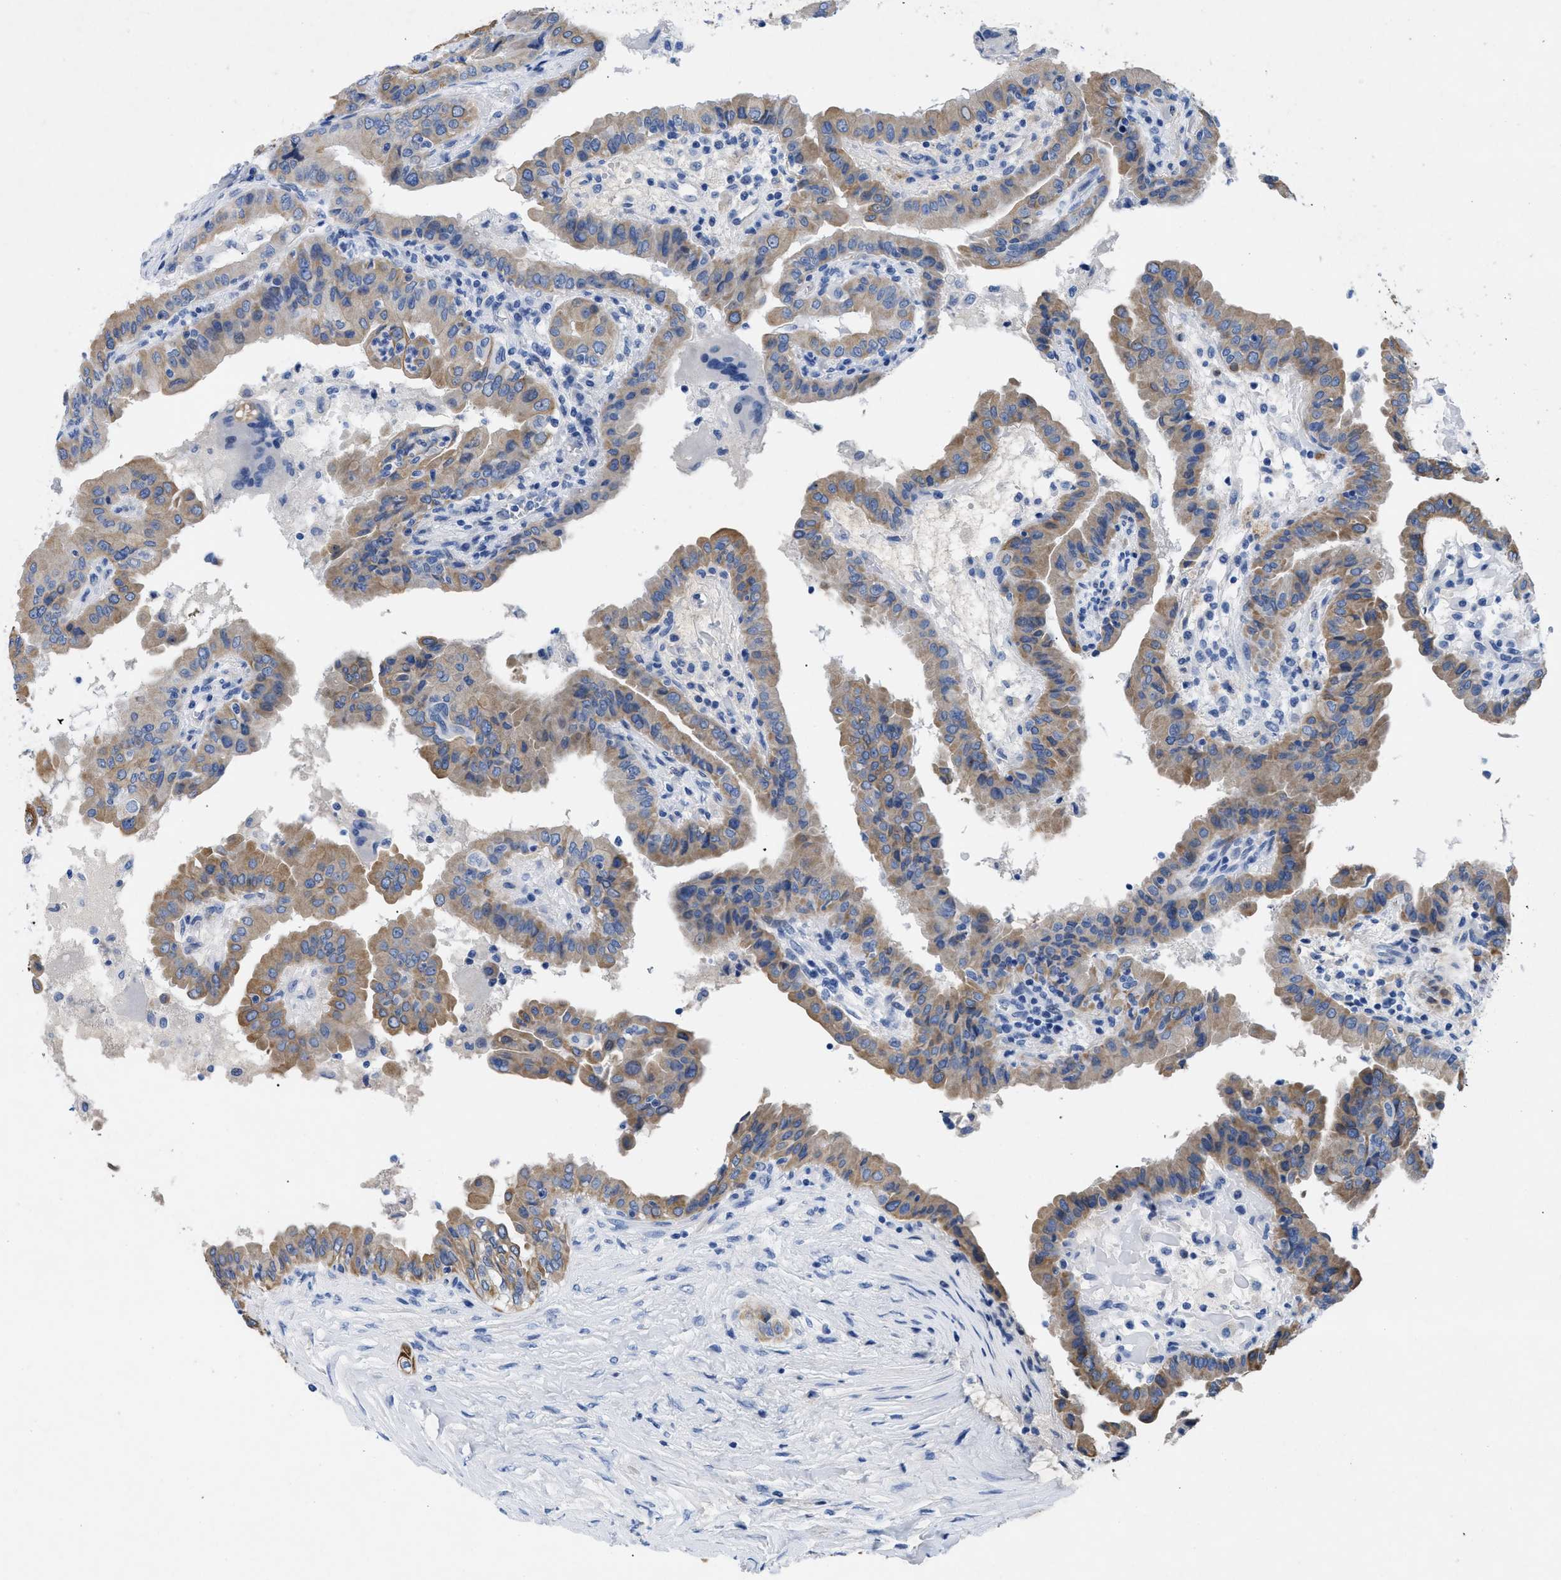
{"staining": {"intensity": "weak", "quantity": ">75%", "location": "cytoplasmic/membranous"}, "tissue": "thyroid cancer", "cell_type": "Tumor cells", "image_type": "cancer", "snomed": [{"axis": "morphology", "description": "Papillary adenocarcinoma, NOS"}, {"axis": "topography", "description": "Thyroid gland"}], "caption": "The photomicrograph displays staining of thyroid cancer, revealing weak cytoplasmic/membranous protein positivity (brown color) within tumor cells.", "gene": "TMEM68", "patient": {"sex": "male", "age": 33}}